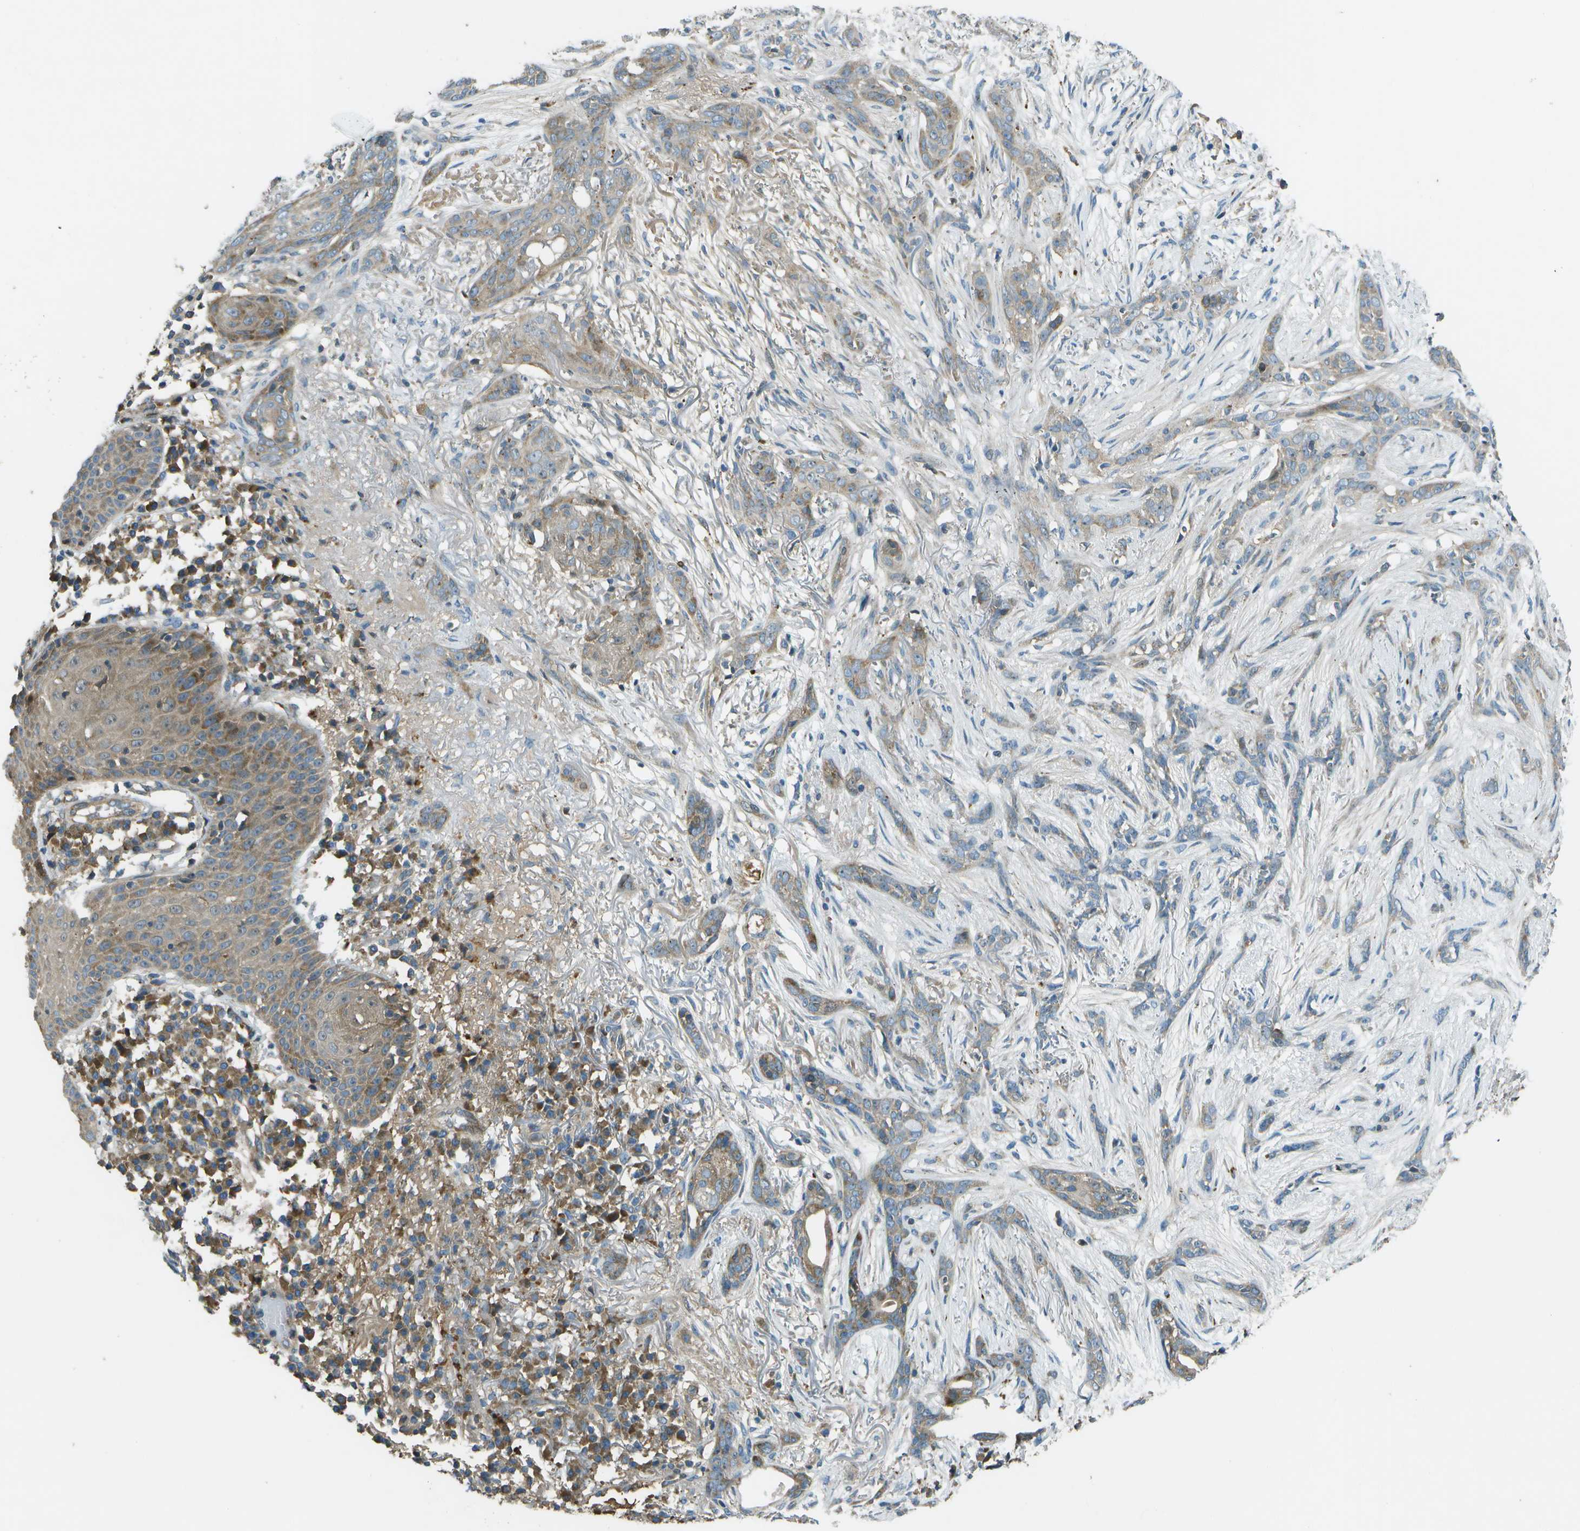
{"staining": {"intensity": "moderate", "quantity": "25%-75%", "location": "cytoplasmic/membranous"}, "tissue": "skin cancer", "cell_type": "Tumor cells", "image_type": "cancer", "snomed": [{"axis": "morphology", "description": "Basal cell carcinoma"}, {"axis": "morphology", "description": "Adnexal tumor, benign"}, {"axis": "topography", "description": "Skin"}], "caption": "Brown immunohistochemical staining in human benign adnexal tumor (skin) reveals moderate cytoplasmic/membranous expression in about 25%-75% of tumor cells.", "gene": "PXYLP1", "patient": {"sex": "female", "age": 42}}